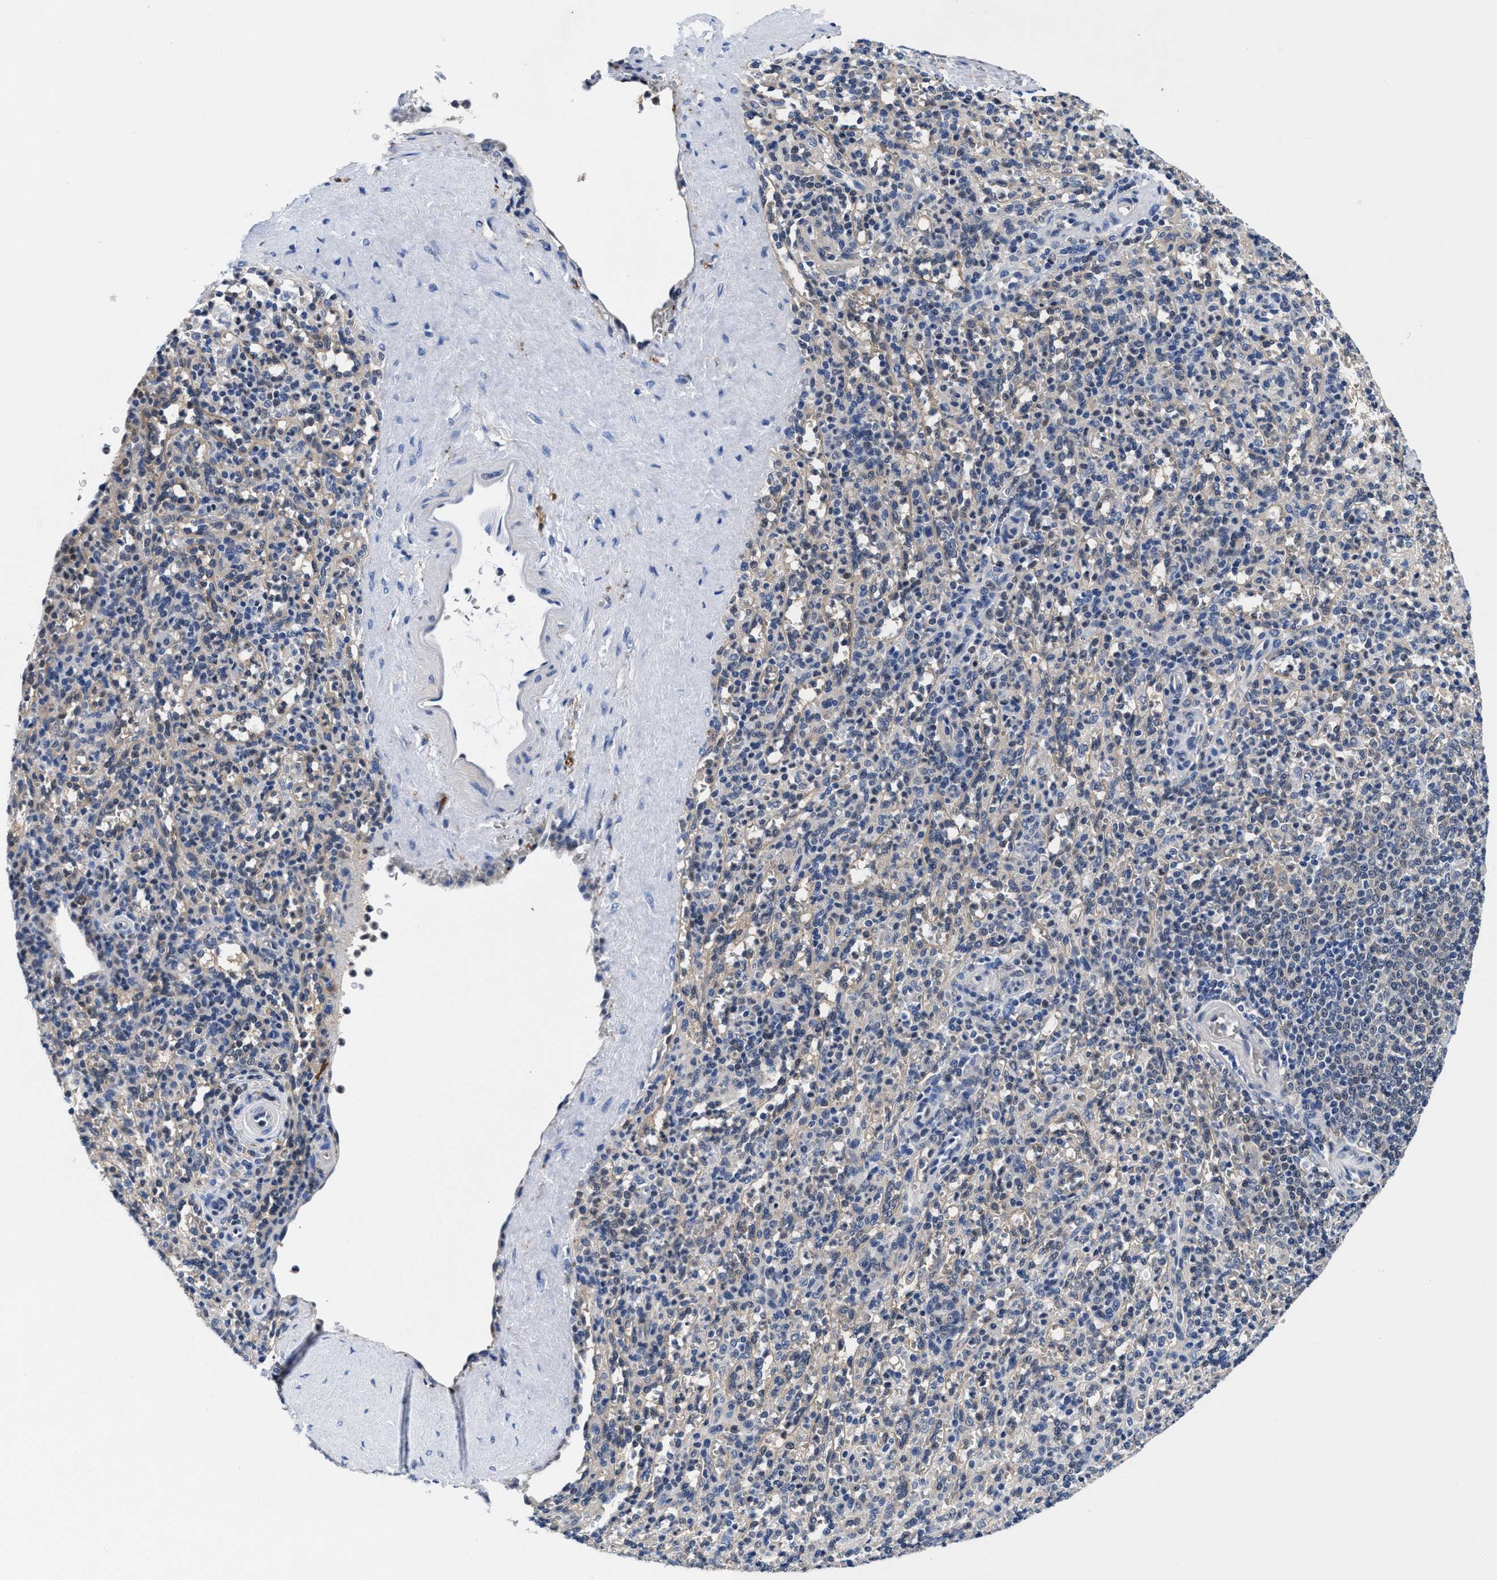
{"staining": {"intensity": "negative", "quantity": "none", "location": "none"}, "tissue": "spleen", "cell_type": "Cells in red pulp", "image_type": "normal", "snomed": [{"axis": "morphology", "description": "Normal tissue, NOS"}, {"axis": "topography", "description": "Spleen"}], "caption": "Cells in red pulp are negative for protein expression in normal human spleen. (DAB (3,3'-diaminobenzidine) immunohistochemistry (IHC) with hematoxylin counter stain).", "gene": "ACLY", "patient": {"sex": "male", "age": 36}}